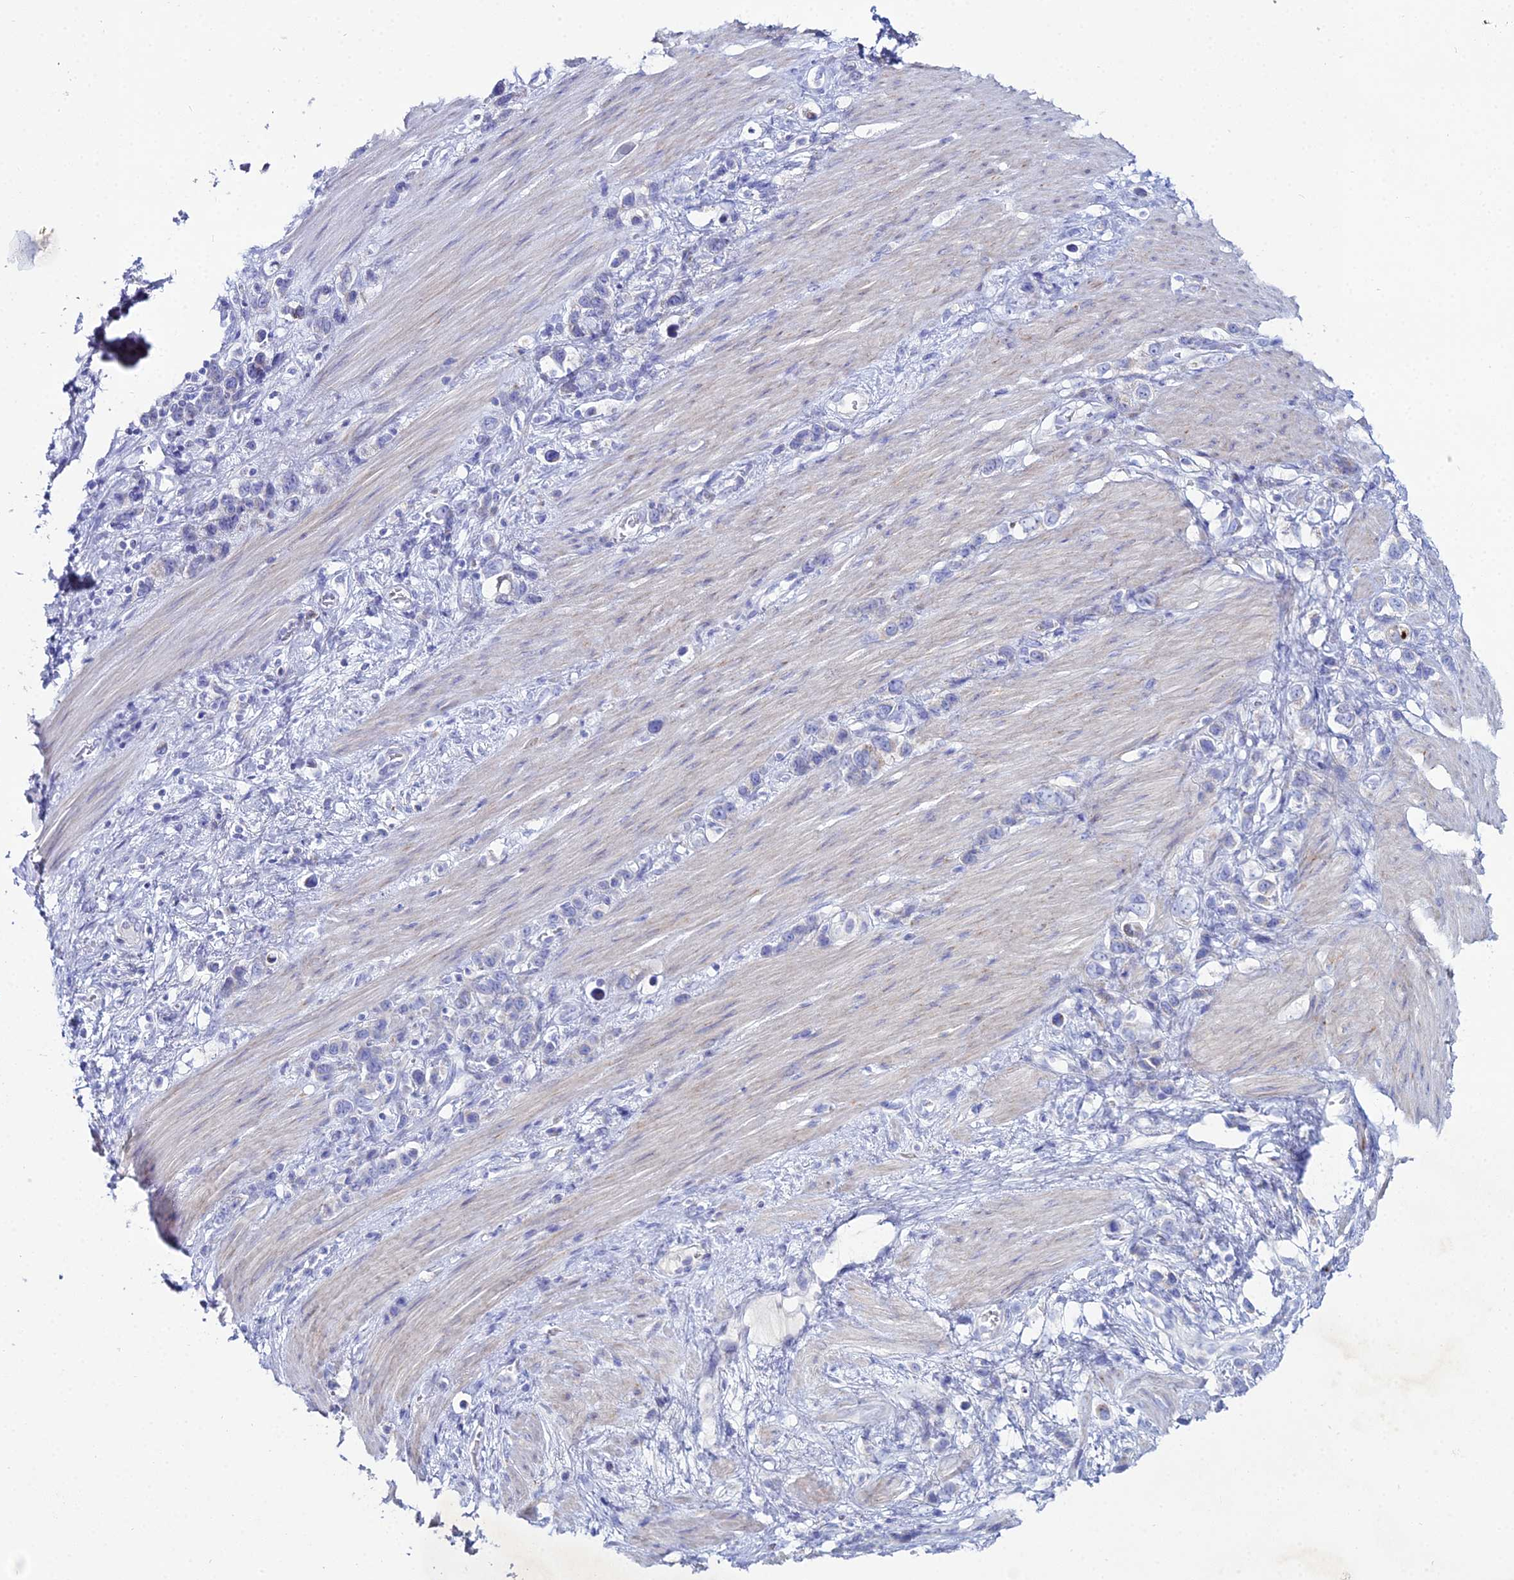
{"staining": {"intensity": "negative", "quantity": "none", "location": "none"}, "tissue": "stomach cancer", "cell_type": "Tumor cells", "image_type": "cancer", "snomed": [{"axis": "morphology", "description": "Adenocarcinoma, NOS"}, {"axis": "morphology", "description": "Adenocarcinoma, High grade"}, {"axis": "topography", "description": "Stomach, upper"}, {"axis": "topography", "description": "Stomach, lower"}], "caption": "This is an immunohistochemistry micrograph of stomach cancer. There is no positivity in tumor cells.", "gene": "DHX34", "patient": {"sex": "female", "age": 65}}